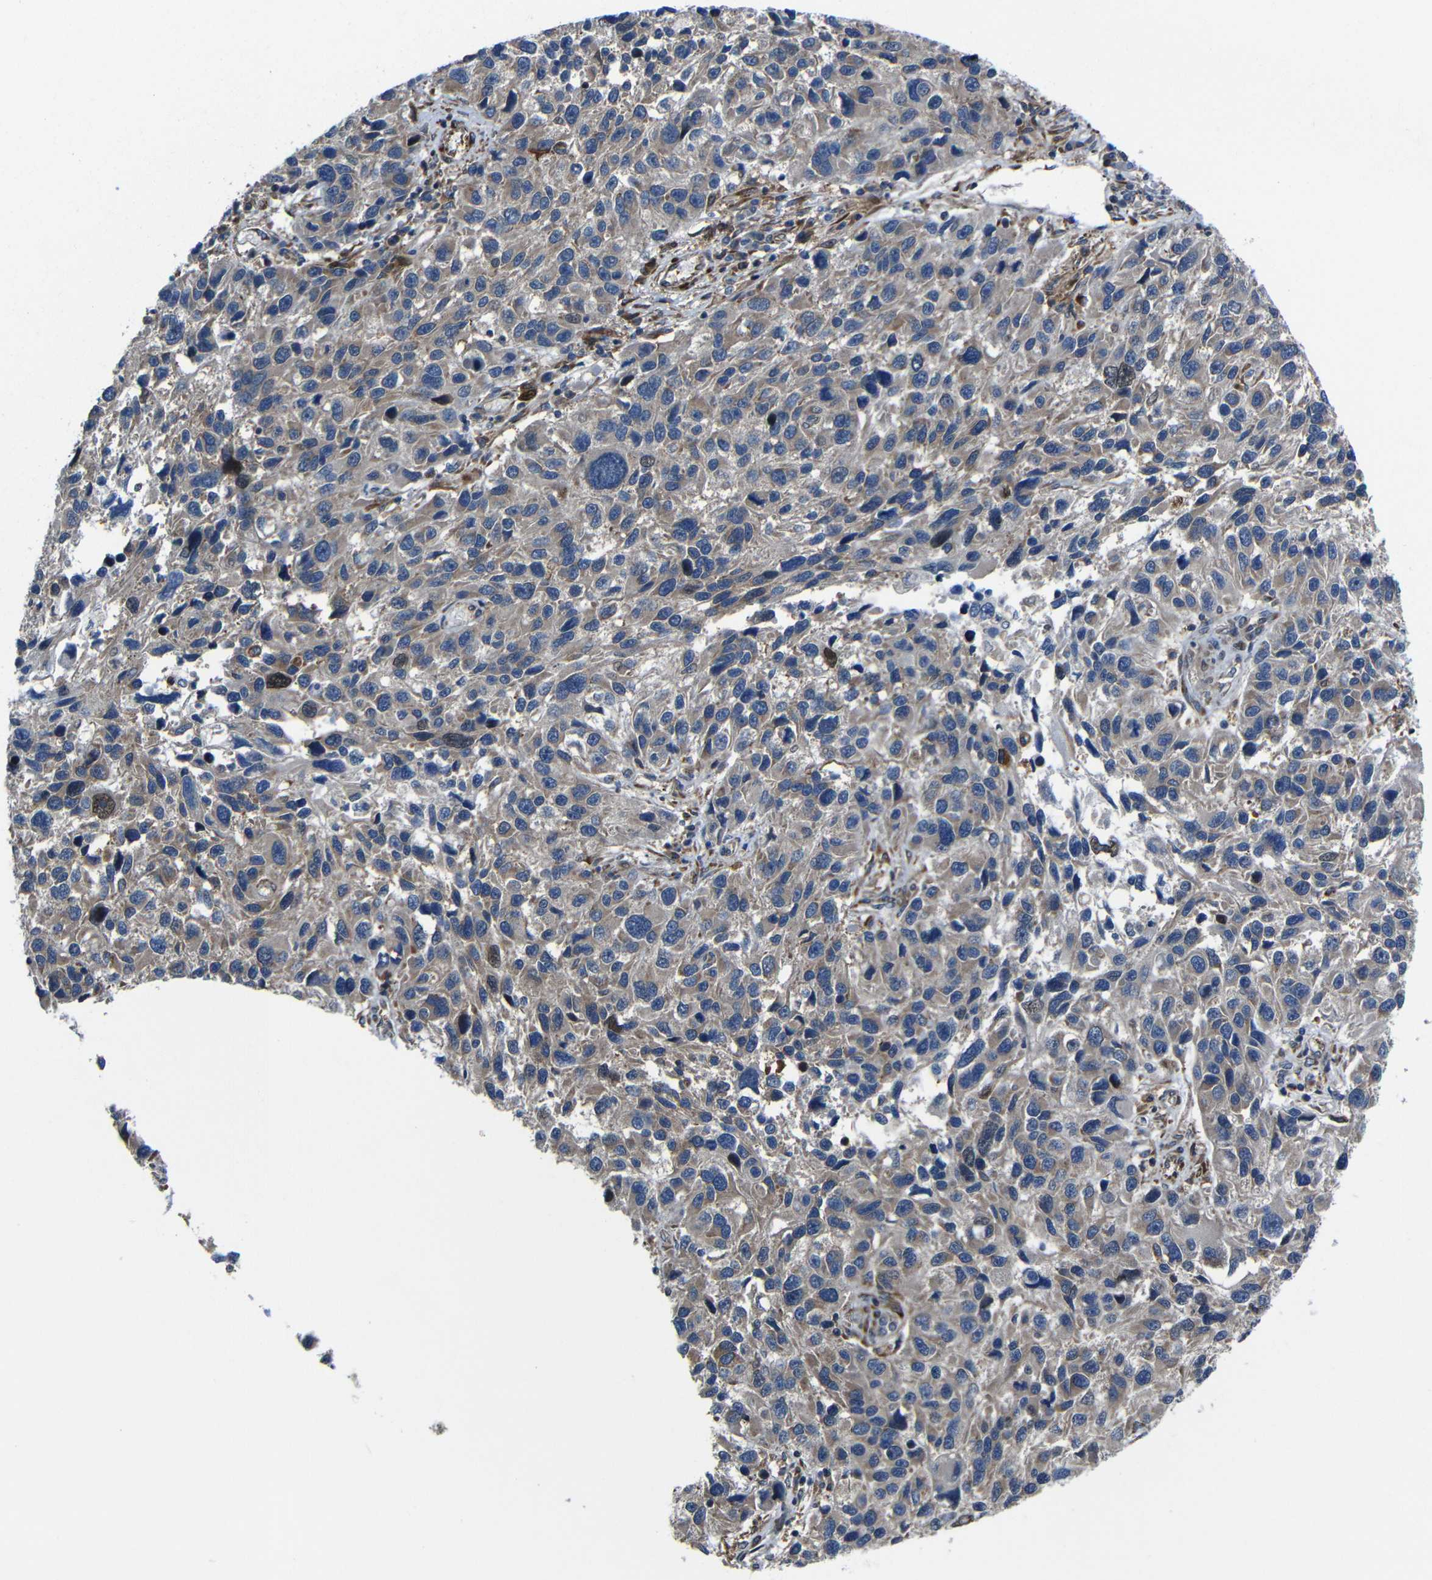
{"staining": {"intensity": "weak", "quantity": "25%-75%", "location": "cytoplasmic/membranous"}, "tissue": "melanoma", "cell_type": "Tumor cells", "image_type": "cancer", "snomed": [{"axis": "morphology", "description": "Malignant melanoma, NOS"}, {"axis": "topography", "description": "Skin"}], "caption": "A brown stain labels weak cytoplasmic/membranous expression of a protein in human malignant melanoma tumor cells.", "gene": "KIAA0513", "patient": {"sex": "male", "age": 53}}